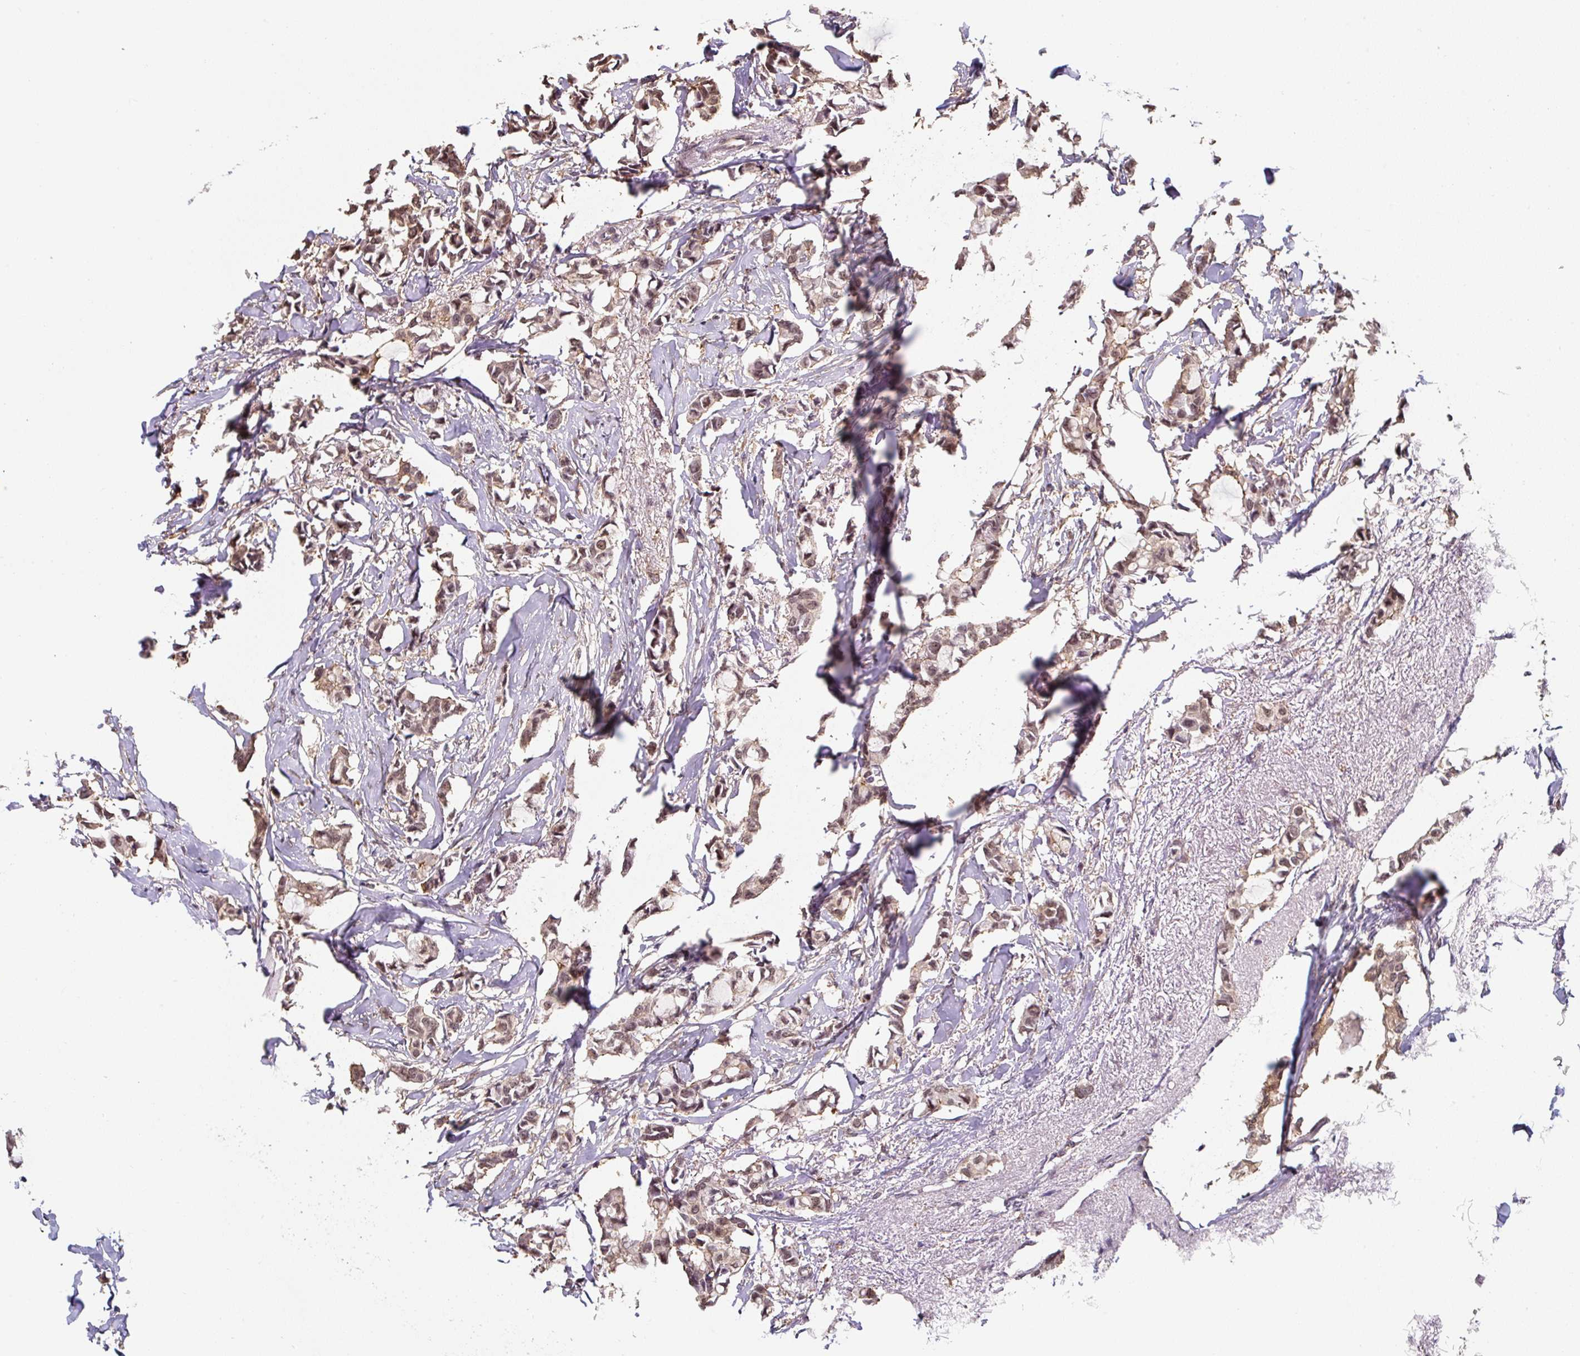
{"staining": {"intensity": "moderate", "quantity": ">75%", "location": "cytoplasmic/membranous,nuclear"}, "tissue": "breast cancer", "cell_type": "Tumor cells", "image_type": "cancer", "snomed": [{"axis": "morphology", "description": "Duct carcinoma"}, {"axis": "topography", "description": "Breast"}], "caption": "An immunohistochemistry image of tumor tissue is shown. Protein staining in brown labels moderate cytoplasmic/membranous and nuclear positivity in invasive ductal carcinoma (breast) within tumor cells.", "gene": "ST13", "patient": {"sex": "female", "age": 73}}